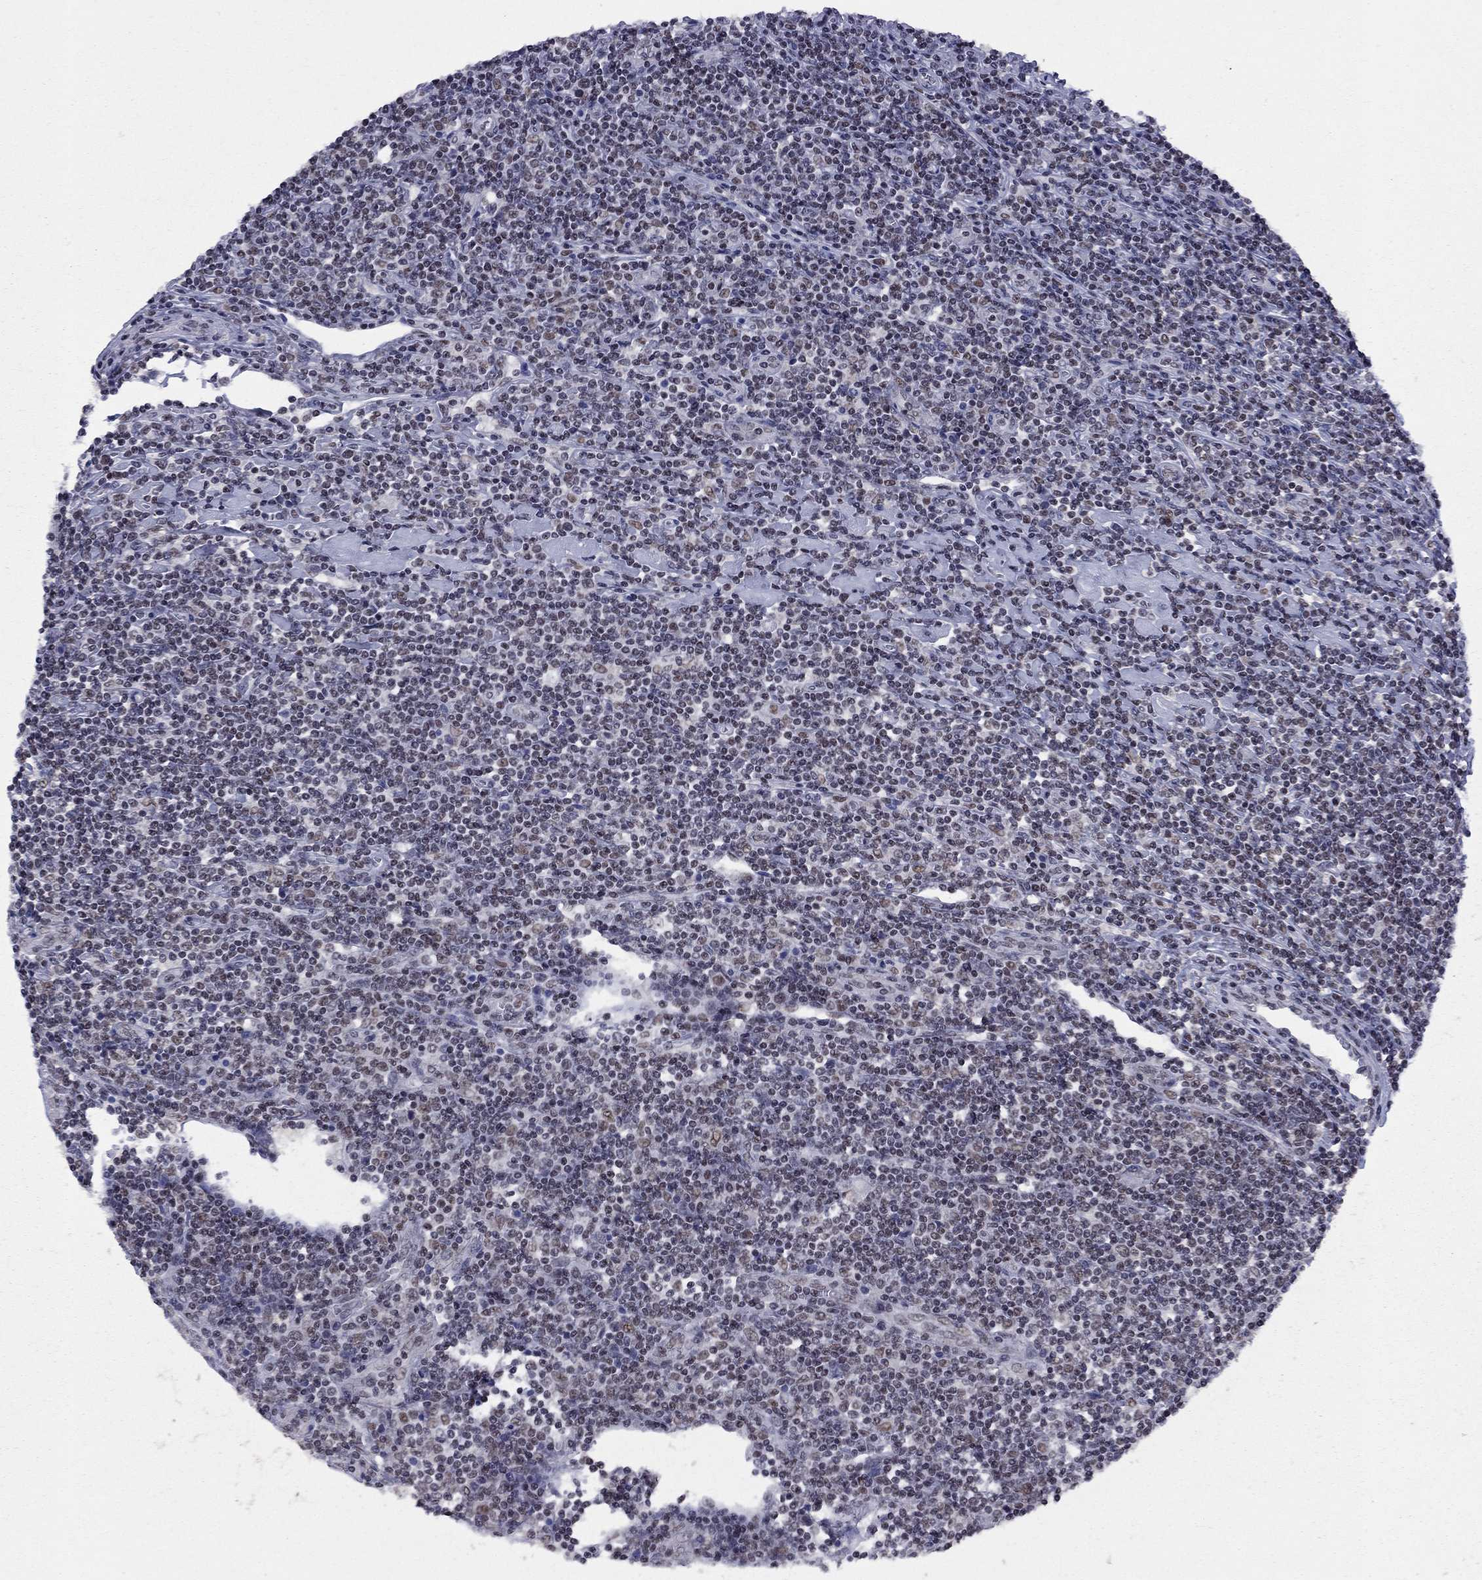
{"staining": {"intensity": "weak", "quantity": ">75%", "location": "nuclear"}, "tissue": "lymphoma", "cell_type": "Tumor cells", "image_type": "cancer", "snomed": [{"axis": "morphology", "description": "Hodgkin's disease, NOS"}, {"axis": "topography", "description": "Lymph node"}], "caption": "Brown immunohistochemical staining in human Hodgkin's disease reveals weak nuclear expression in approximately >75% of tumor cells. The protein of interest is shown in brown color, while the nuclei are stained blue.", "gene": "TAF9", "patient": {"sex": "male", "age": 40}}